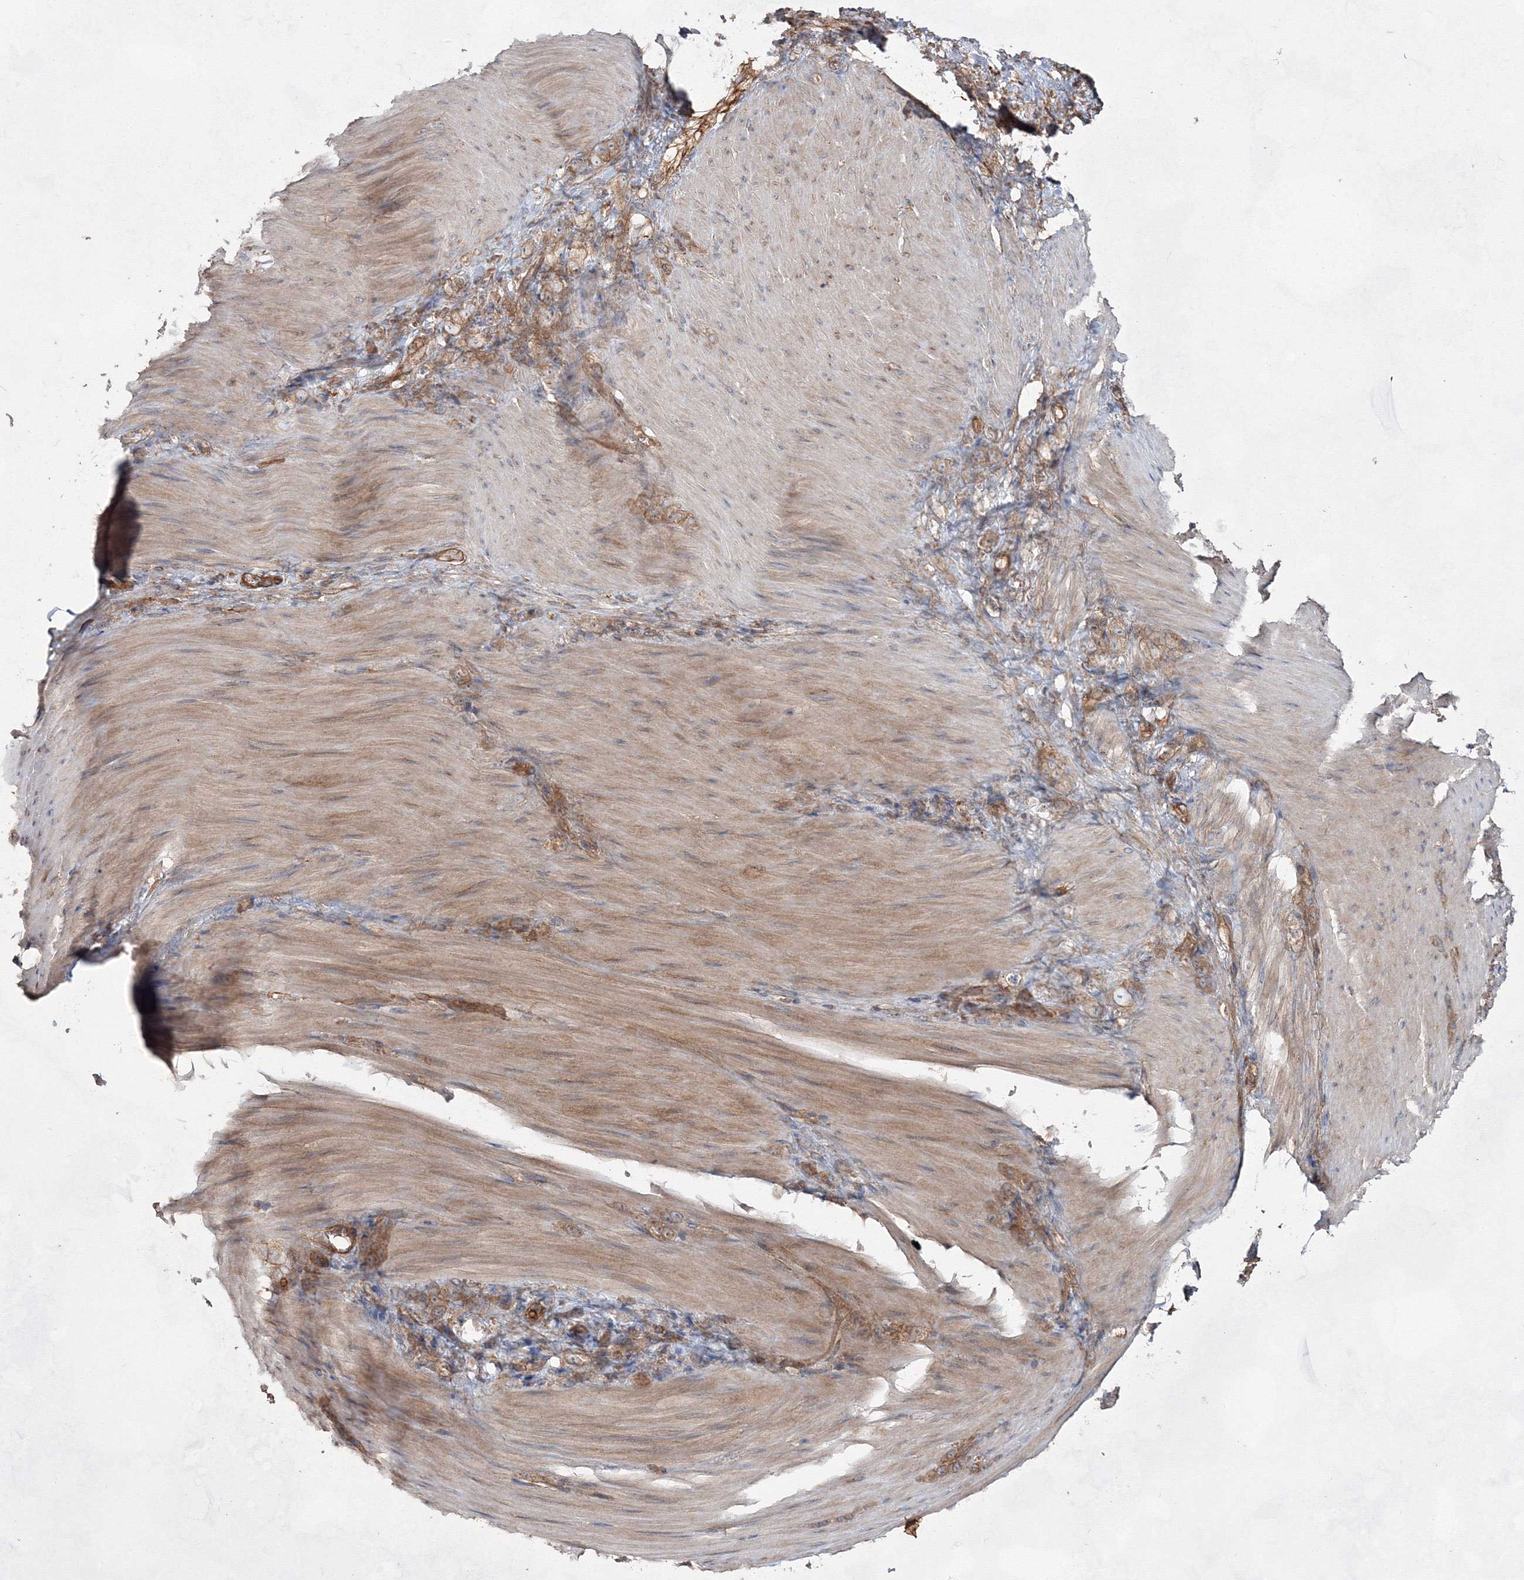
{"staining": {"intensity": "moderate", "quantity": ">75%", "location": "cytoplasmic/membranous"}, "tissue": "stomach cancer", "cell_type": "Tumor cells", "image_type": "cancer", "snomed": [{"axis": "morphology", "description": "Normal tissue, NOS"}, {"axis": "morphology", "description": "Adenocarcinoma, NOS"}, {"axis": "topography", "description": "Stomach"}], "caption": "This is a histology image of IHC staining of stomach cancer, which shows moderate staining in the cytoplasmic/membranous of tumor cells.", "gene": "EXOC6", "patient": {"sex": "male", "age": 82}}